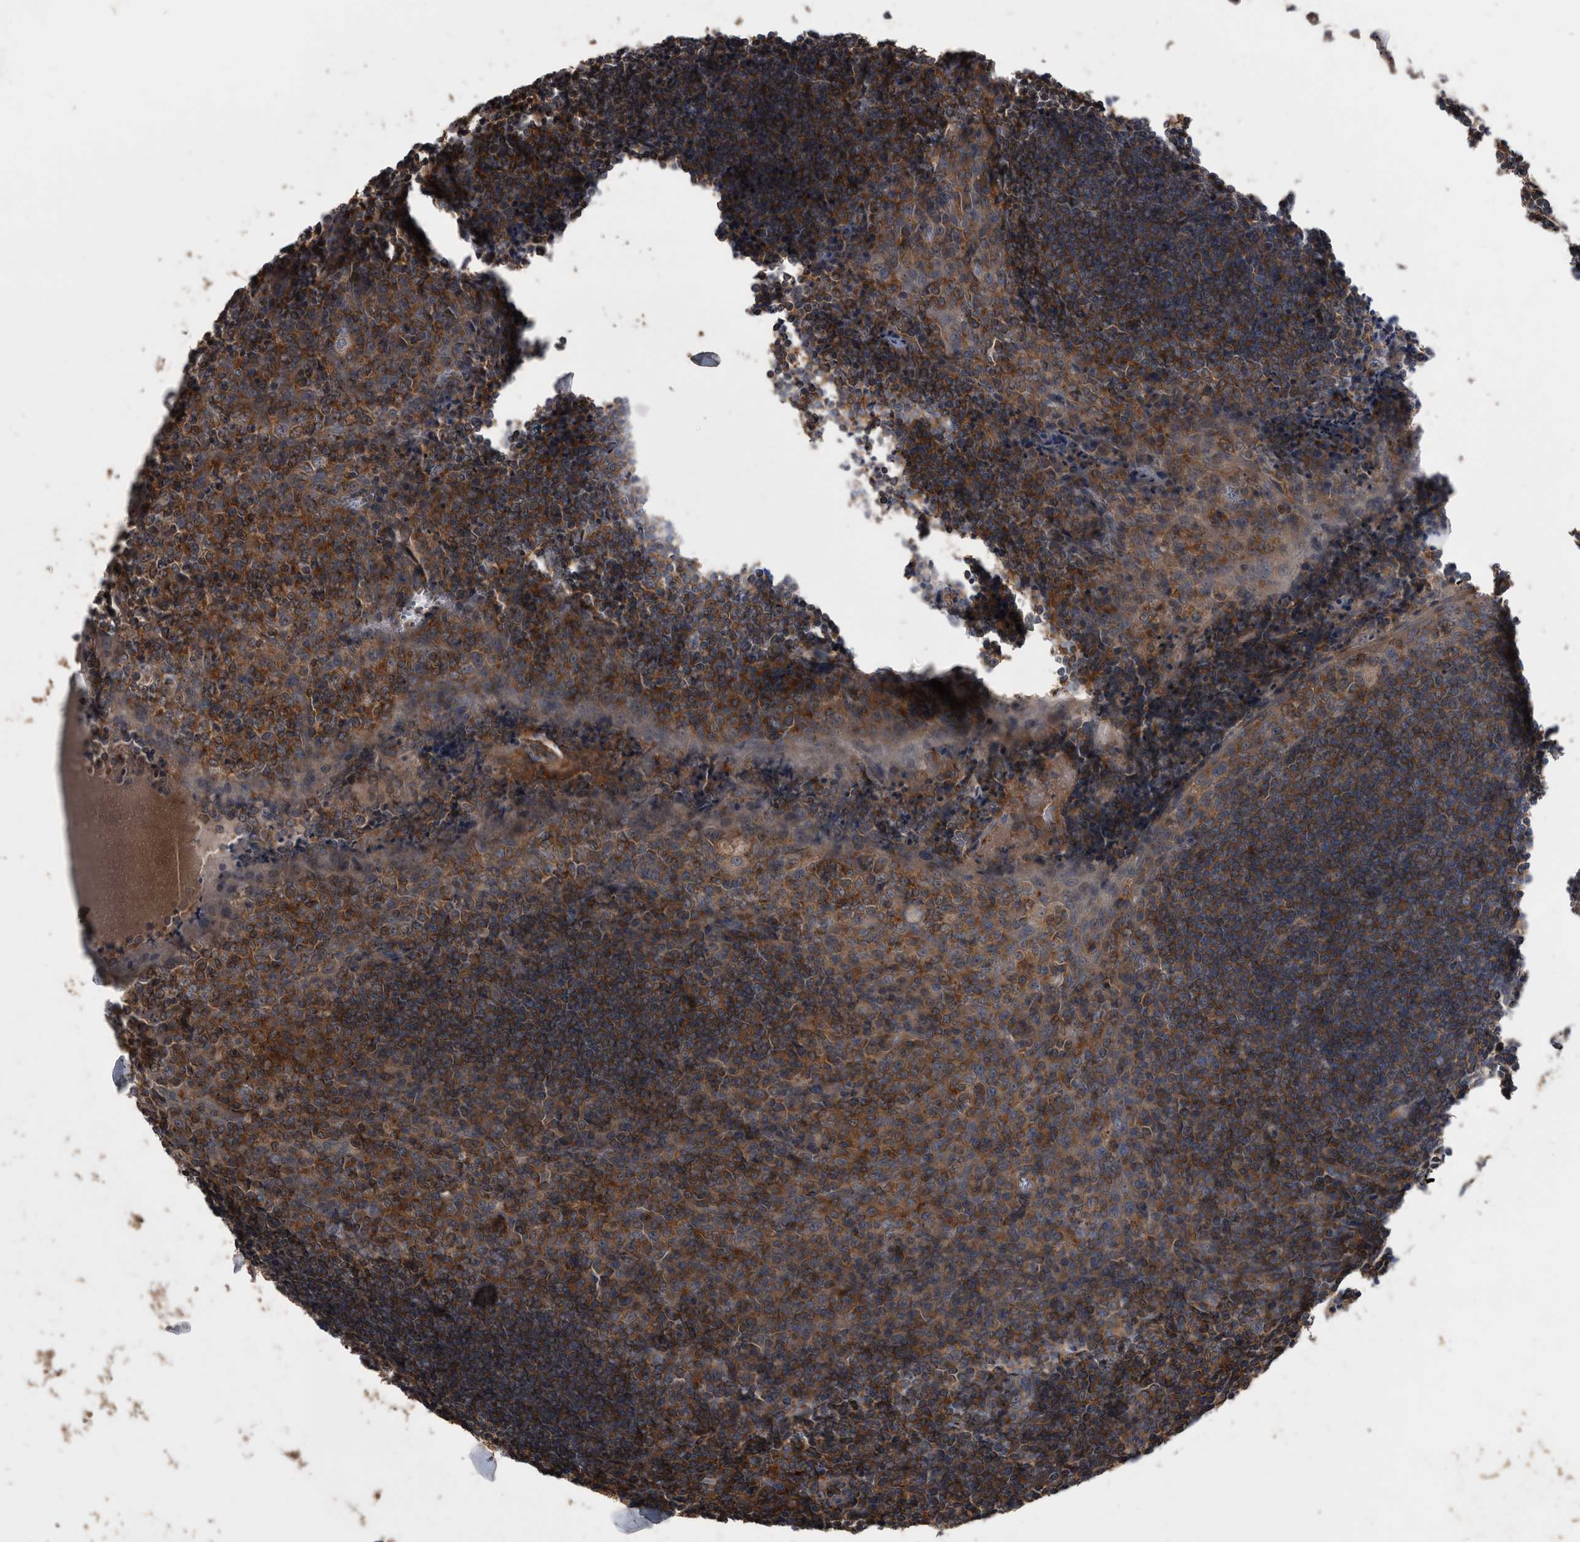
{"staining": {"intensity": "weak", "quantity": "<25%", "location": "cytoplasmic/membranous"}, "tissue": "tonsil", "cell_type": "Germinal center cells", "image_type": "normal", "snomed": [{"axis": "morphology", "description": "Normal tissue, NOS"}, {"axis": "topography", "description": "Tonsil"}], "caption": "The immunohistochemistry (IHC) micrograph has no significant staining in germinal center cells of tonsil.", "gene": "NRBP1", "patient": {"sex": "male", "age": 27}}